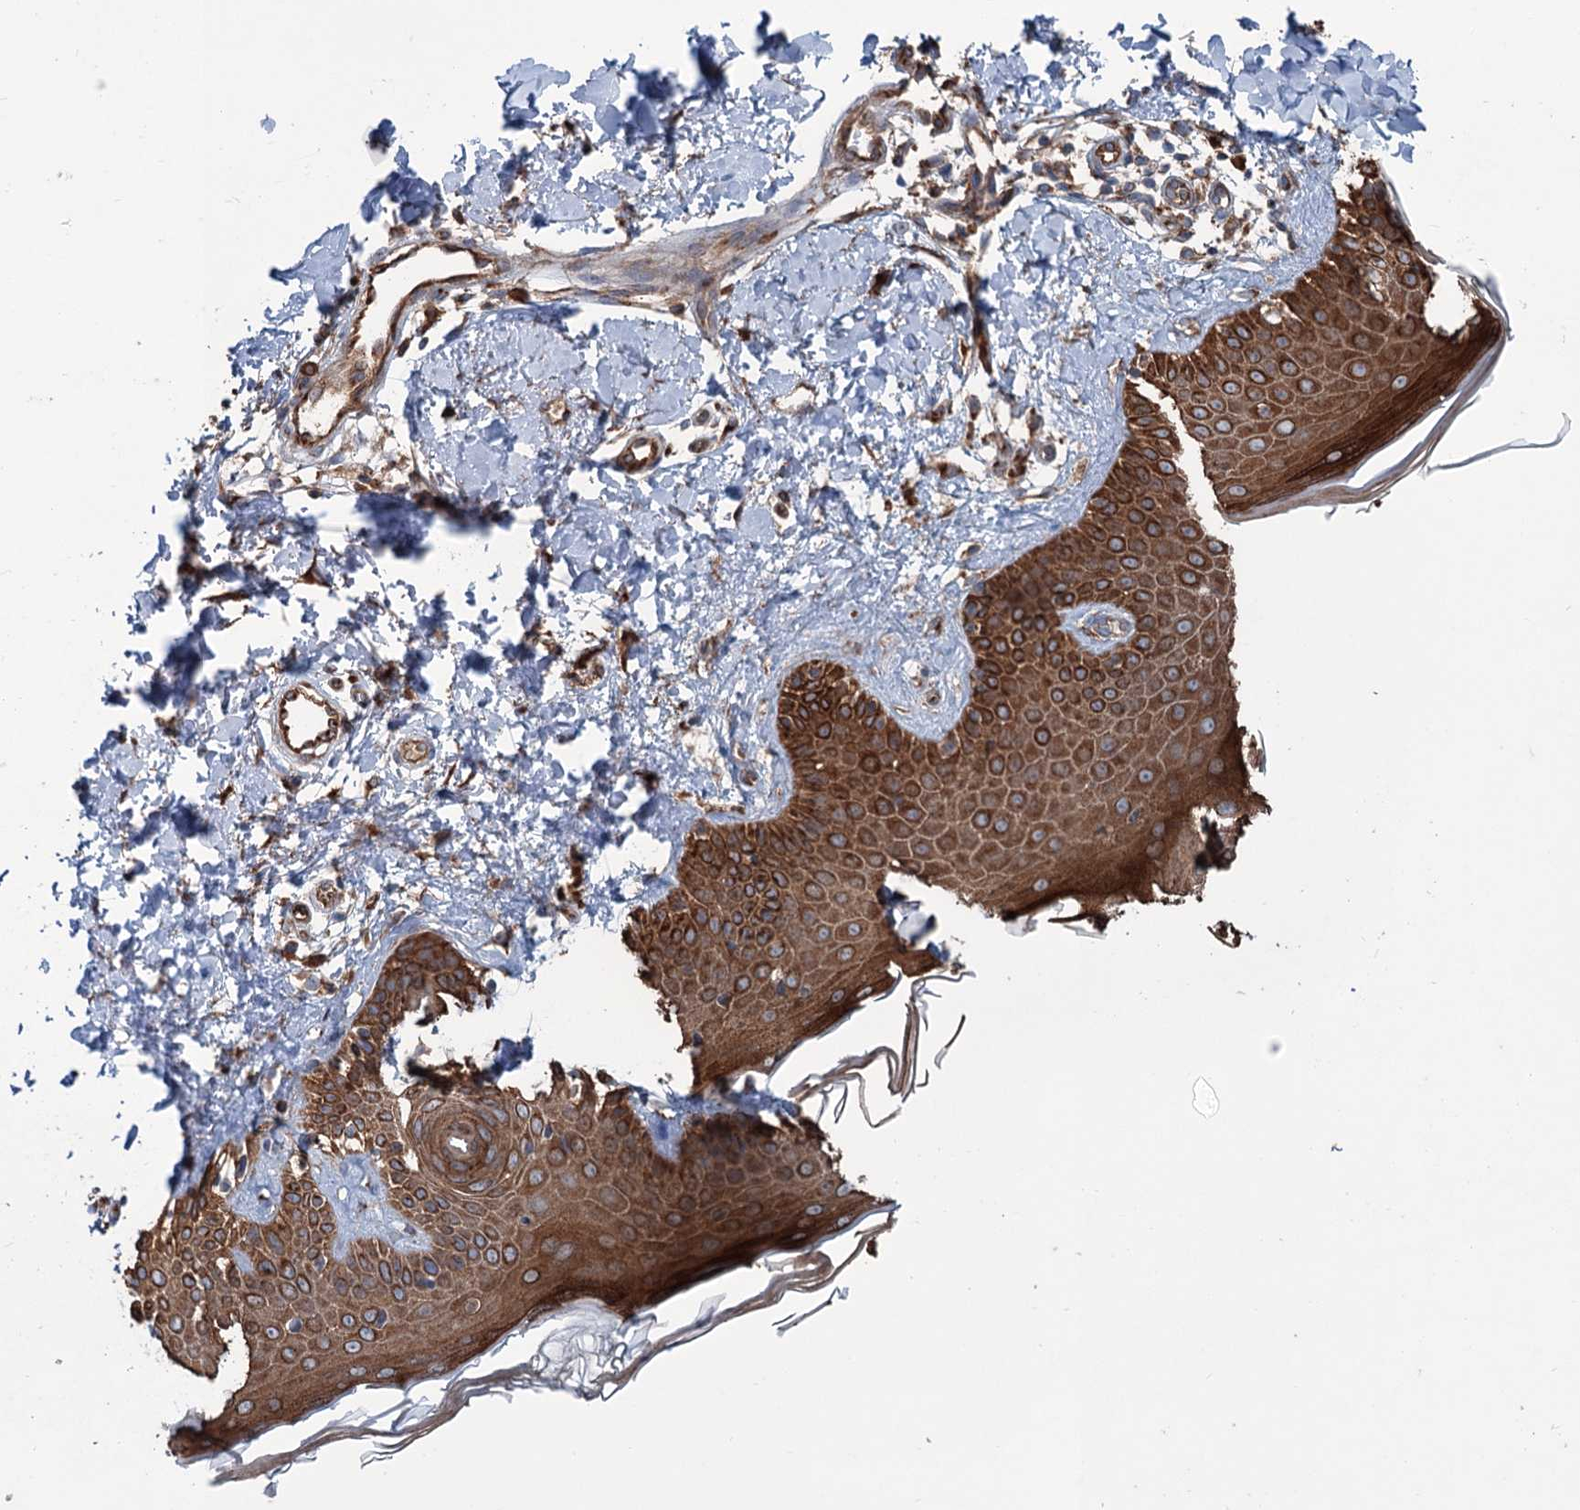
{"staining": {"intensity": "moderate", "quantity": ">75%", "location": "cytoplasmic/membranous"}, "tissue": "skin", "cell_type": "Fibroblasts", "image_type": "normal", "snomed": [{"axis": "morphology", "description": "Normal tissue, NOS"}, {"axis": "topography", "description": "Skin"}], "caption": "Immunohistochemical staining of normal skin exhibits medium levels of moderate cytoplasmic/membranous expression in approximately >75% of fibroblasts.", "gene": "CALCOCO1", "patient": {"sex": "male", "age": 52}}